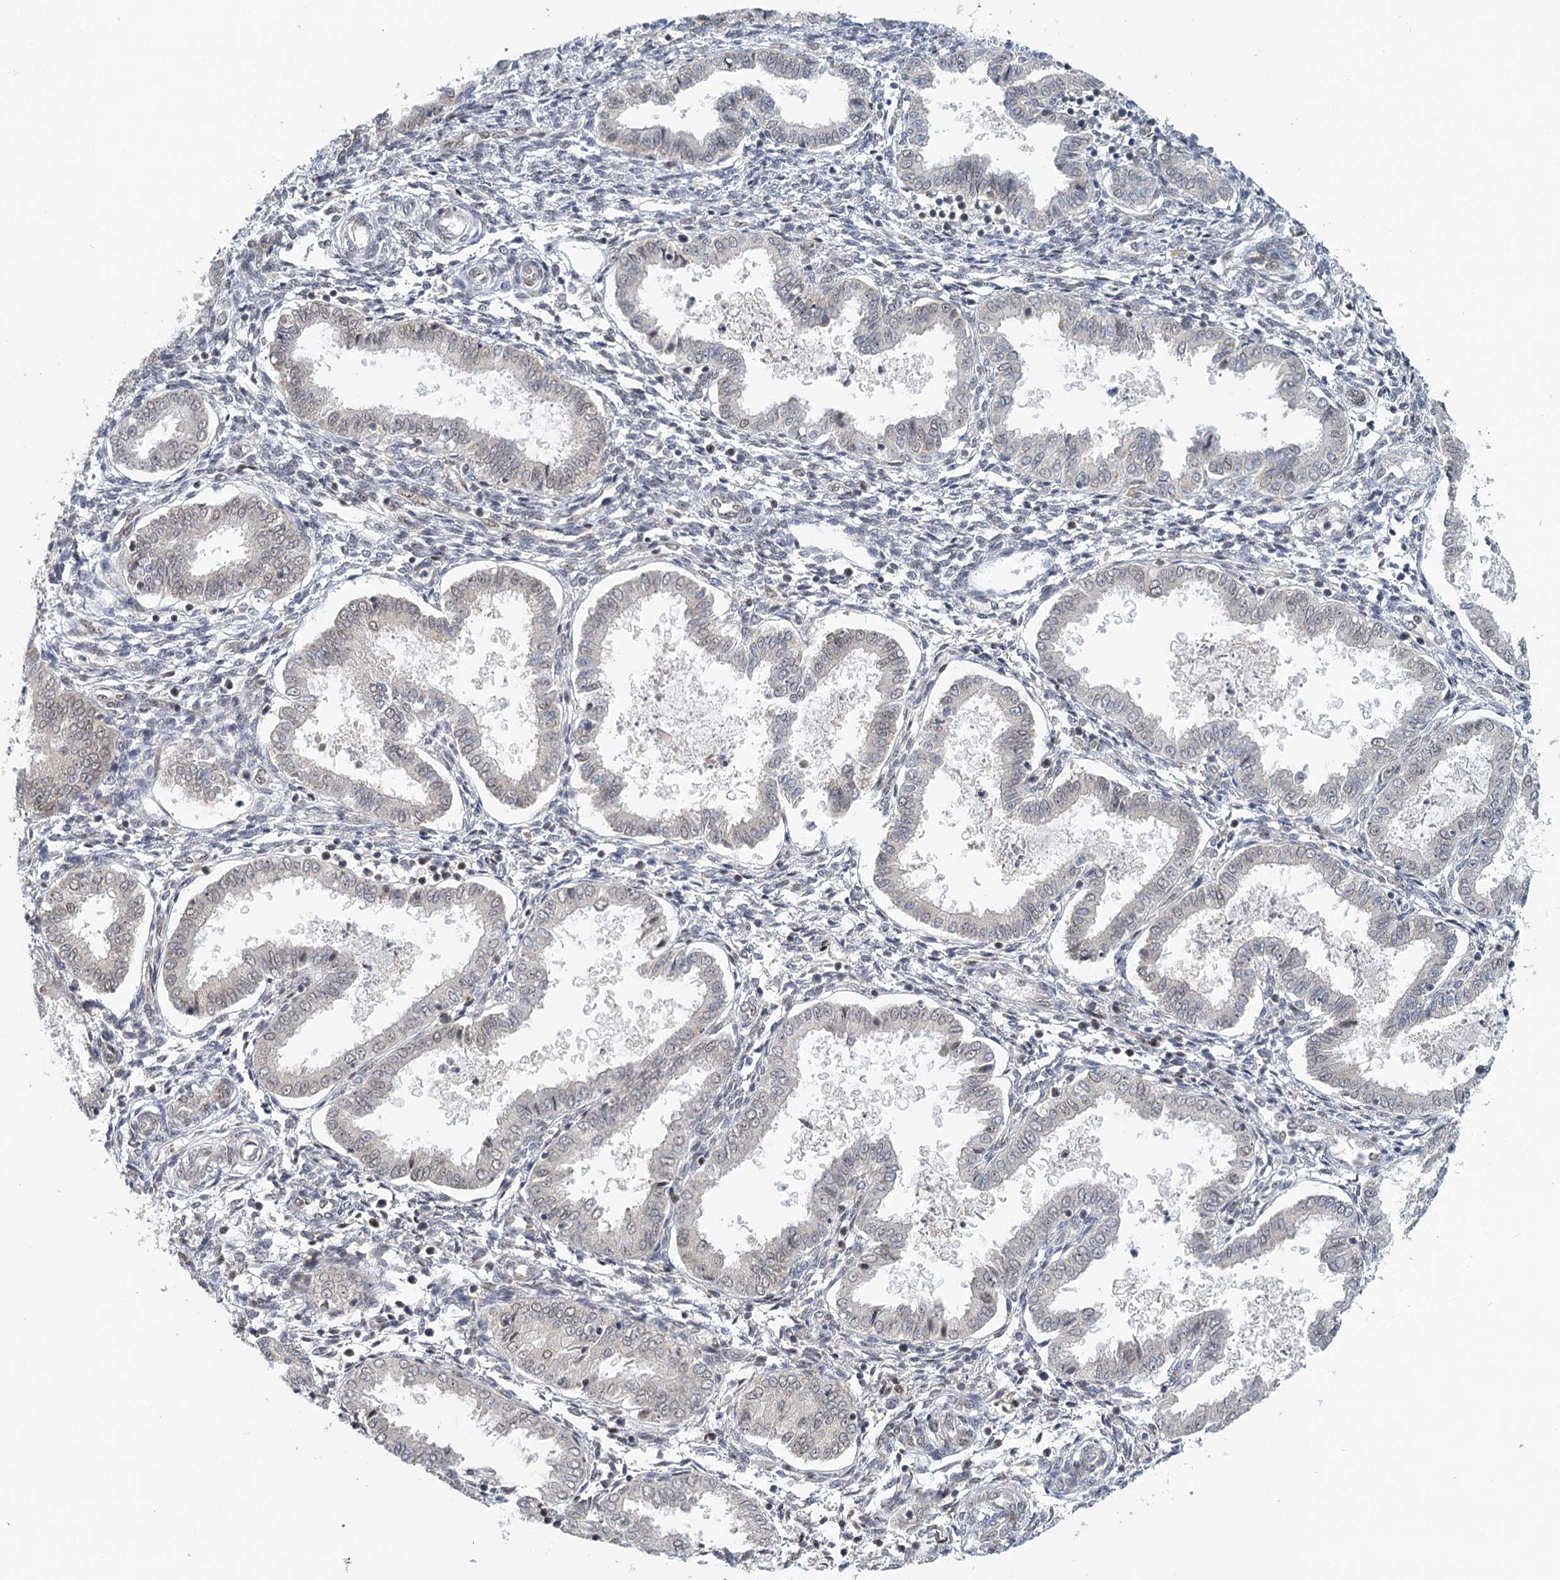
{"staining": {"intensity": "moderate", "quantity": "25%-75%", "location": "cytoplasmic/membranous,nuclear"}, "tissue": "endometrium", "cell_type": "Cells in endometrial stroma", "image_type": "normal", "snomed": [{"axis": "morphology", "description": "Normal tissue, NOS"}, {"axis": "topography", "description": "Endometrium"}], "caption": "Approximately 25%-75% of cells in endometrial stroma in benign endometrium exhibit moderate cytoplasmic/membranous,nuclear protein expression as visualized by brown immunohistochemical staining.", "gene": "TREX1", "patient": {"sex": "female", "age": 33}}